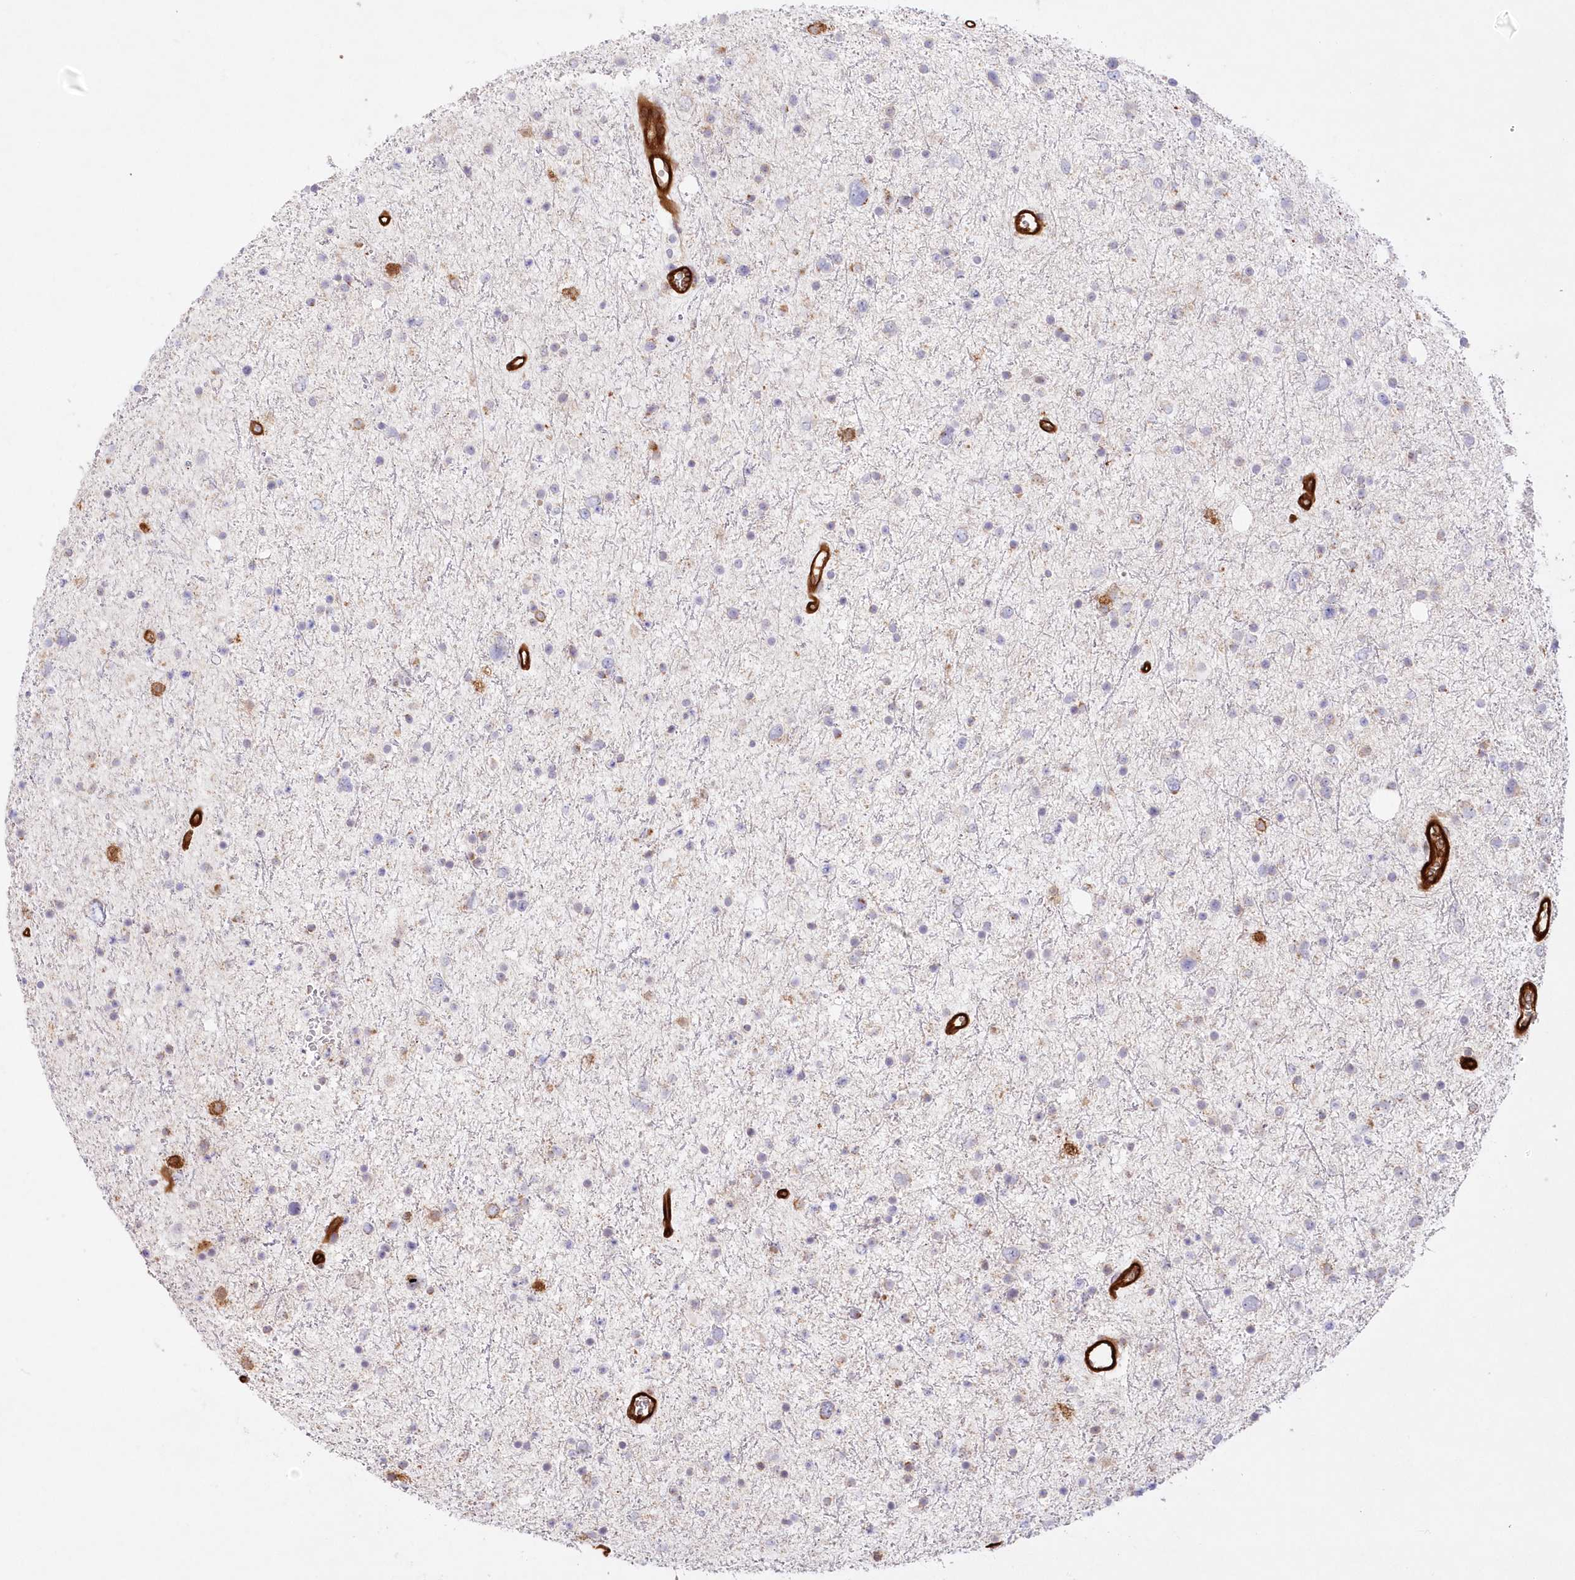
{"staining": {"intensity": "negative", "quantity": "none", "location": "none"}, "tissue": "glioma", "cell_type": "Tumor cells", "image_type": "cancer", "snomed": [{"axis": "morphology", "description": "Glioma, malignant, Low grade"}, {"axis": "topography", "description": "Brain"}], "caption": "Human malignant low-grade glioma stained for a protein using immunohistochemistry exhibits no expression in tumor cells.", "gene": "AFAP1L2", "patient": {"sex": "female", "age": 37}}